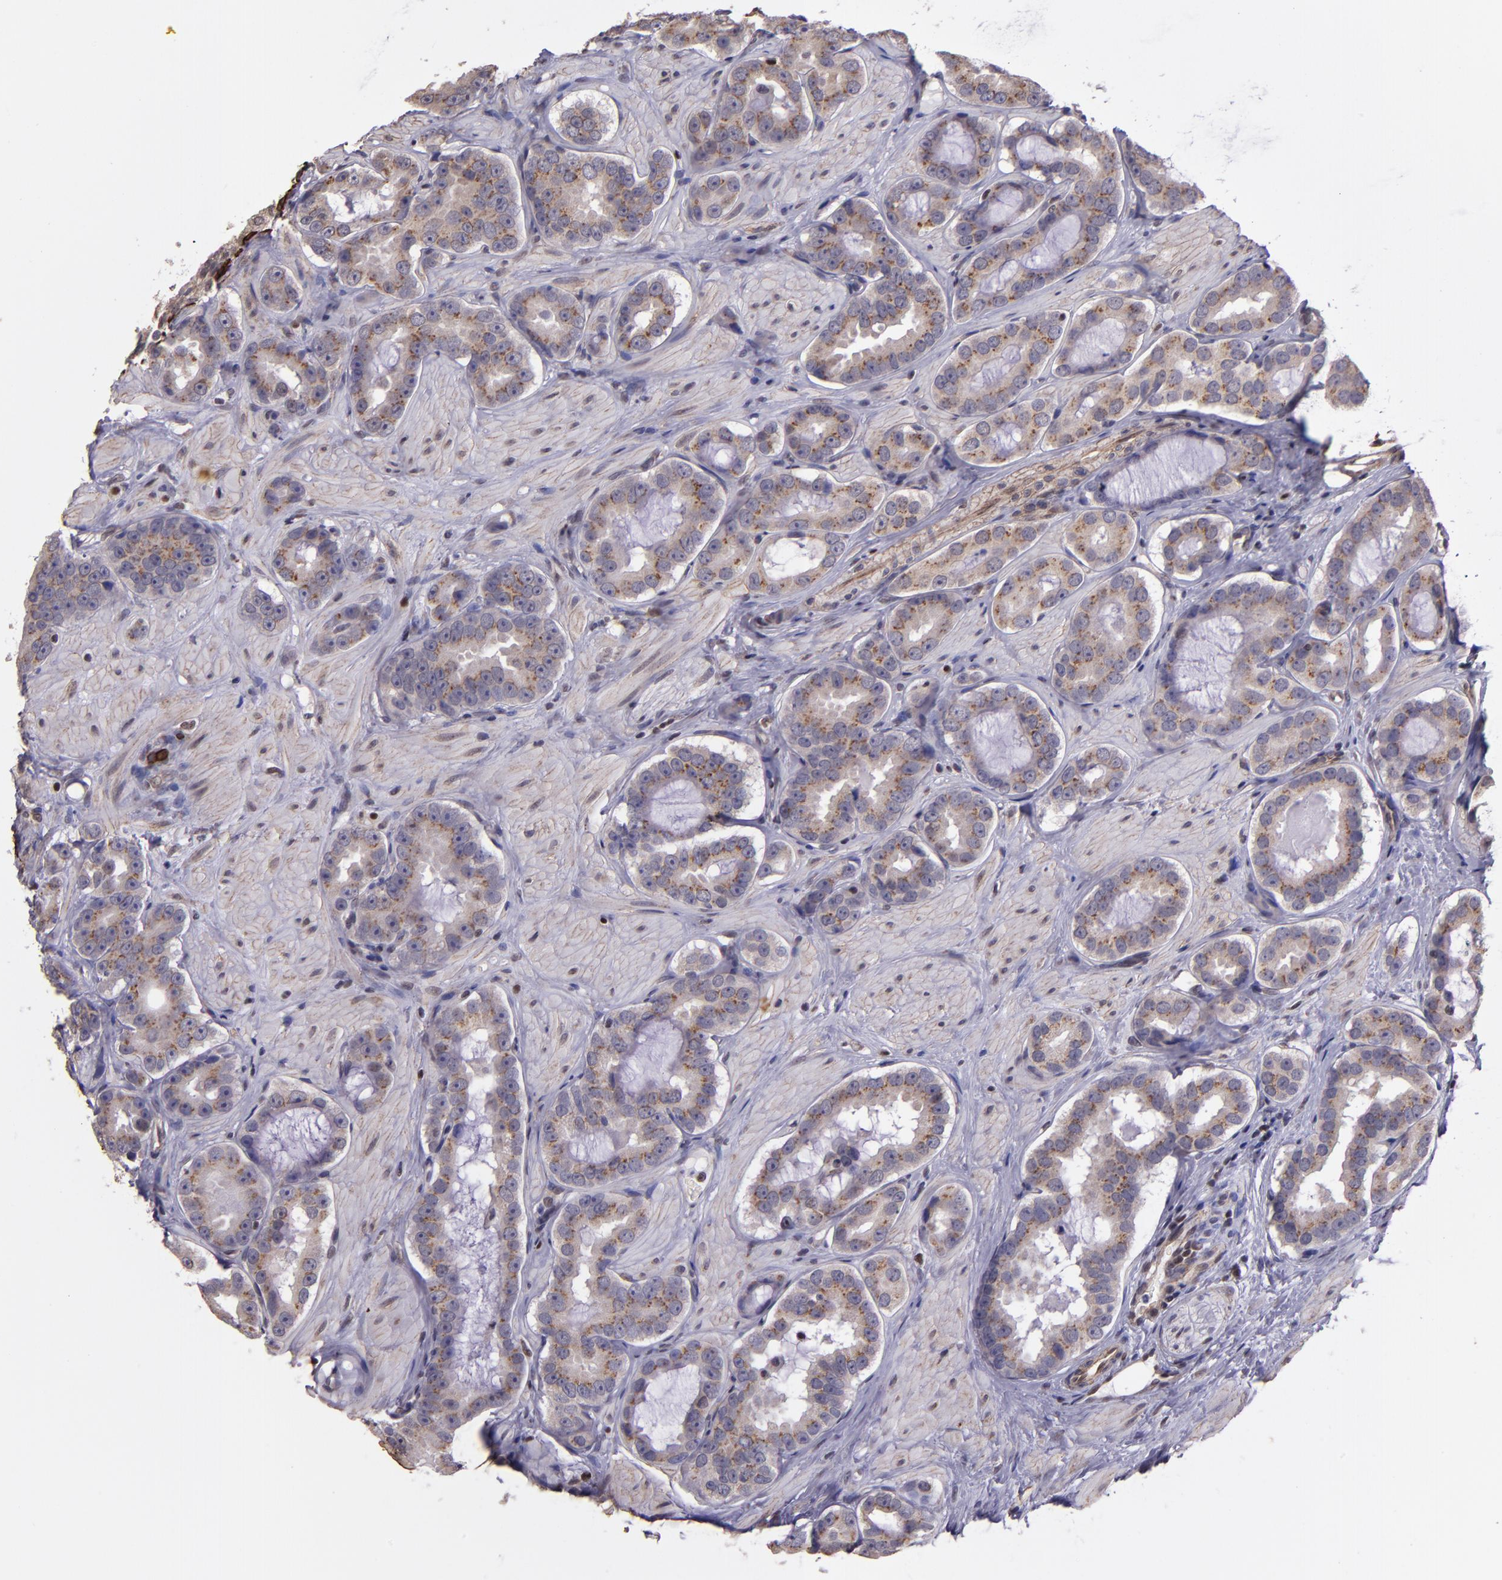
{"staining": {"intensity": "weak", "quantity": ">75%", "location": "cytoplasmic/membranous"}, "tissue": "prostate cancer", "cell_type": "Tumor cells", "image_type": "cancer", "snomed": [{"axis": "morphology", "description": "Adenocarcinoma, Low grade"}, {"axis": "topography", "description": "Prostate"}], "caption": "Human low-grade adenocarcinoma (prostate) stained for a protein (brown) shows weak cytoplasmic/membranous positive expression in approximately >75% of tumor cells.", "gene": "ELF1", "patient": {"sex": "male", "age": 59}}